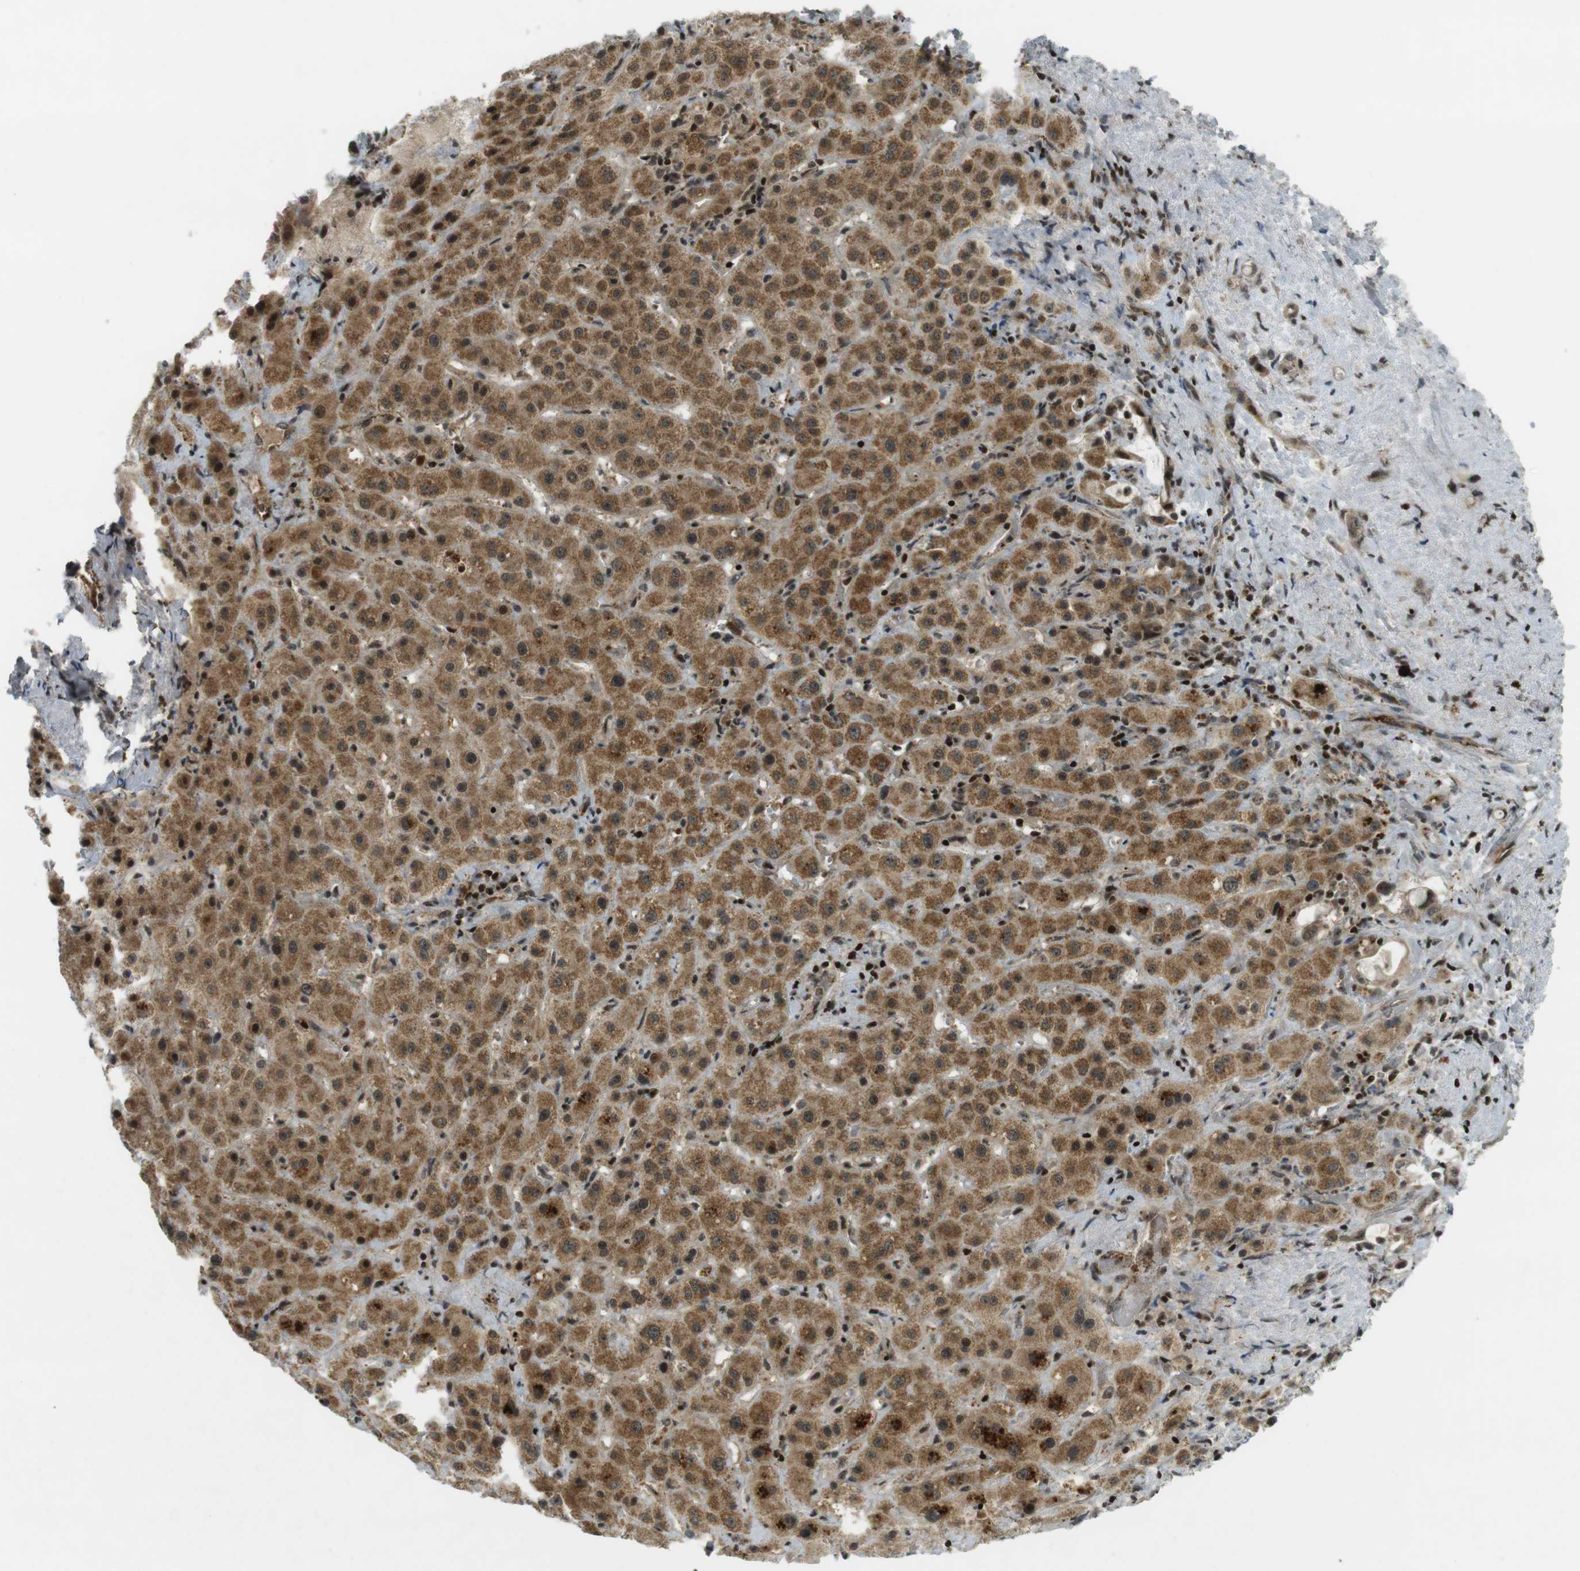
{"staining": {"intensity": "moderate", "quantity": "25%-75%", "location": "cytoplasmic/membranous,nuclear"}, "tissue": "liver cancer", "cell_type": "Tumor cells", "image_type": "cancer", "snomed": [{"axis": "morphology", "description": "Cholangiocarcinoma"}, {"axis": "topography", "description": "Liver"}], "caption": "Immunohistochemistry (IHC) micrograph of neoplastic tissue: liver cancer stained using immunohistochemistry (IHC) exhibits medium levels of moderate protein expression localized specifically in the cytoplasmic/membranous and nuclear of tumor cells, appearing as a cytoplasmic/membranous and nuclear brown color.", "gene": "PPP1R13B", "patient": {"sex": "female", "age": 65}}